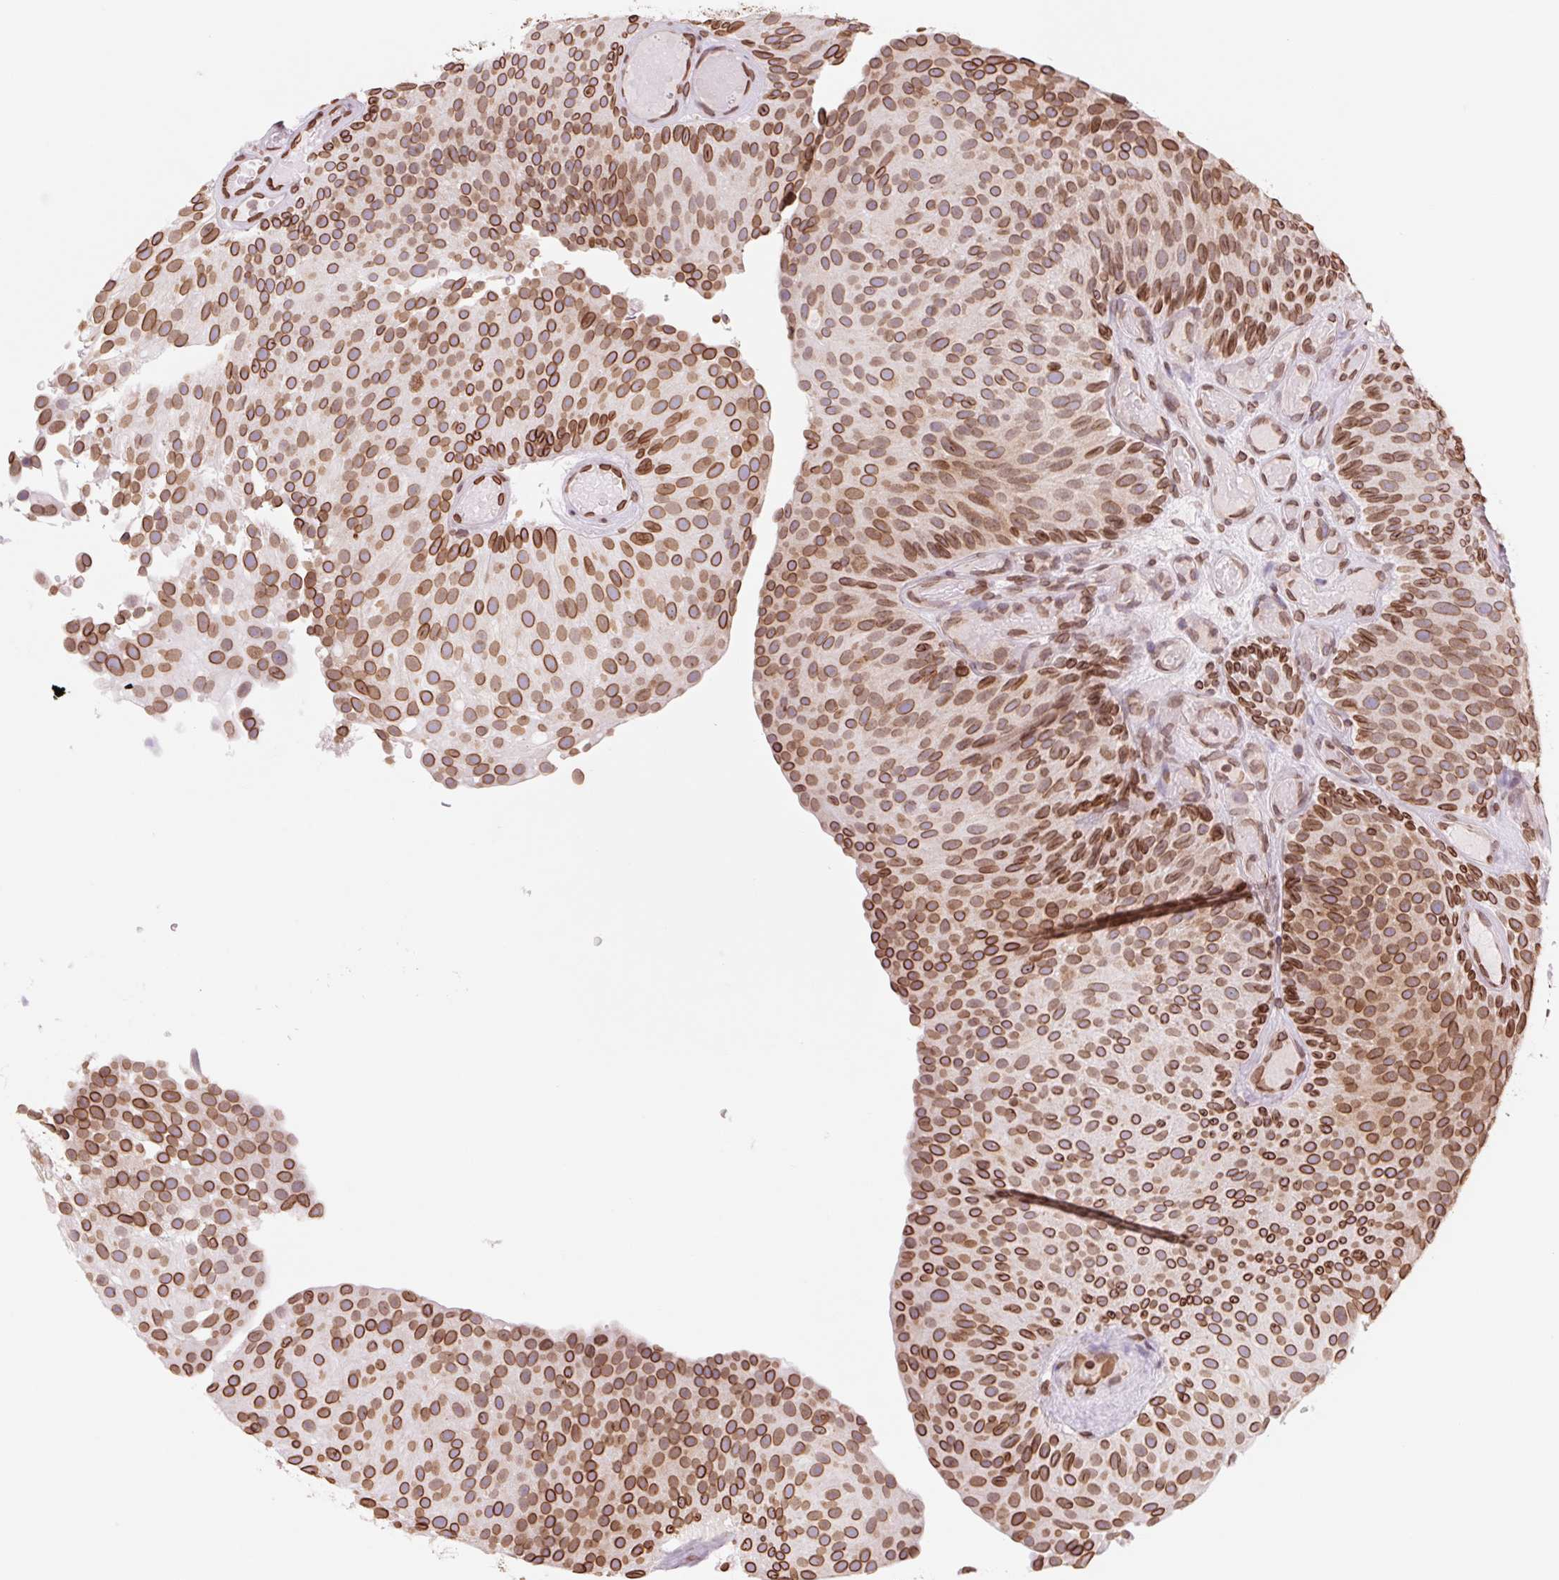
{"staining": {"intensity": "strong", "quantity": ">75%", "location": "cytoplasmic/membranous,nuclear"}, "tissue": "urothelial cancer", "cell_type": "Tumor cells", "image_type": "cancer", "snomed": [{"axis": "morphology", "description": "Urothelial carcinoma, Low grade"}, {"axis": "topography", "description": "Urinary bladder"}], "caption": "A high amount of strong cytoplasmic/membranous and nuclear positivity is present in approximately >75% of tumor cells in urothelial carcinoma (low-grade) tissue.", "gene": "LMNB2", "patient": {"sex": "male", "age": 78}}